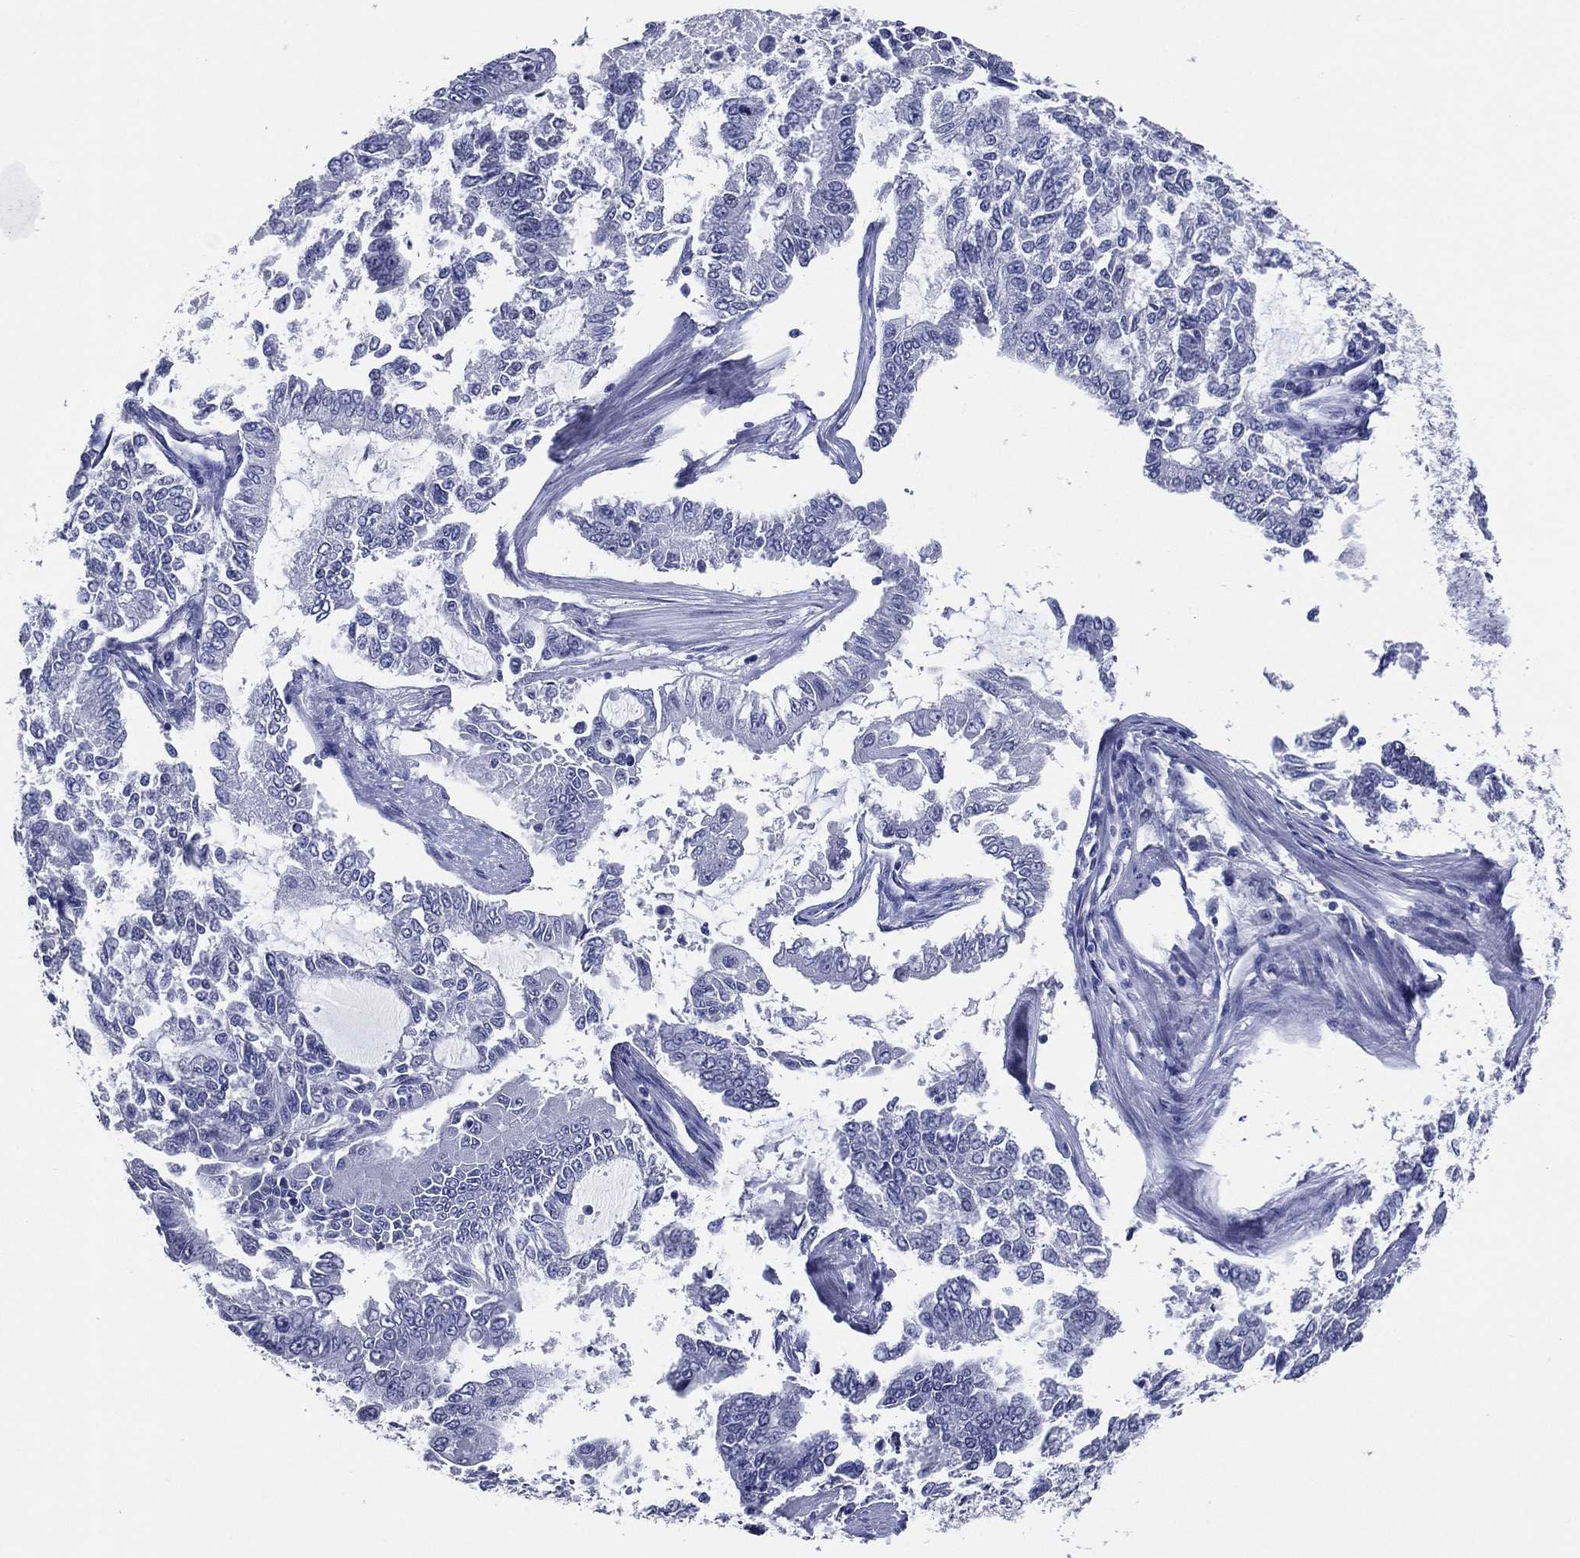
{"staining": {"intensity": "negative", "quantity": "none", "location": "none"}, "tissue": "endometrial cancer", "cell_type": "Tumor cells", "image_type": "cancer", "snomed": [{"axis": "morphology", "description": "Adenocarcinoma, NOS"}, {"axis": "topography", "description": "Uterus"}], "caption": "The micrograph exhibits no staining of tumor cells in adenocarcinoma (endometrial).", "gene": "TFAP2A", "patient": {"sex": "female", "age": 59}}